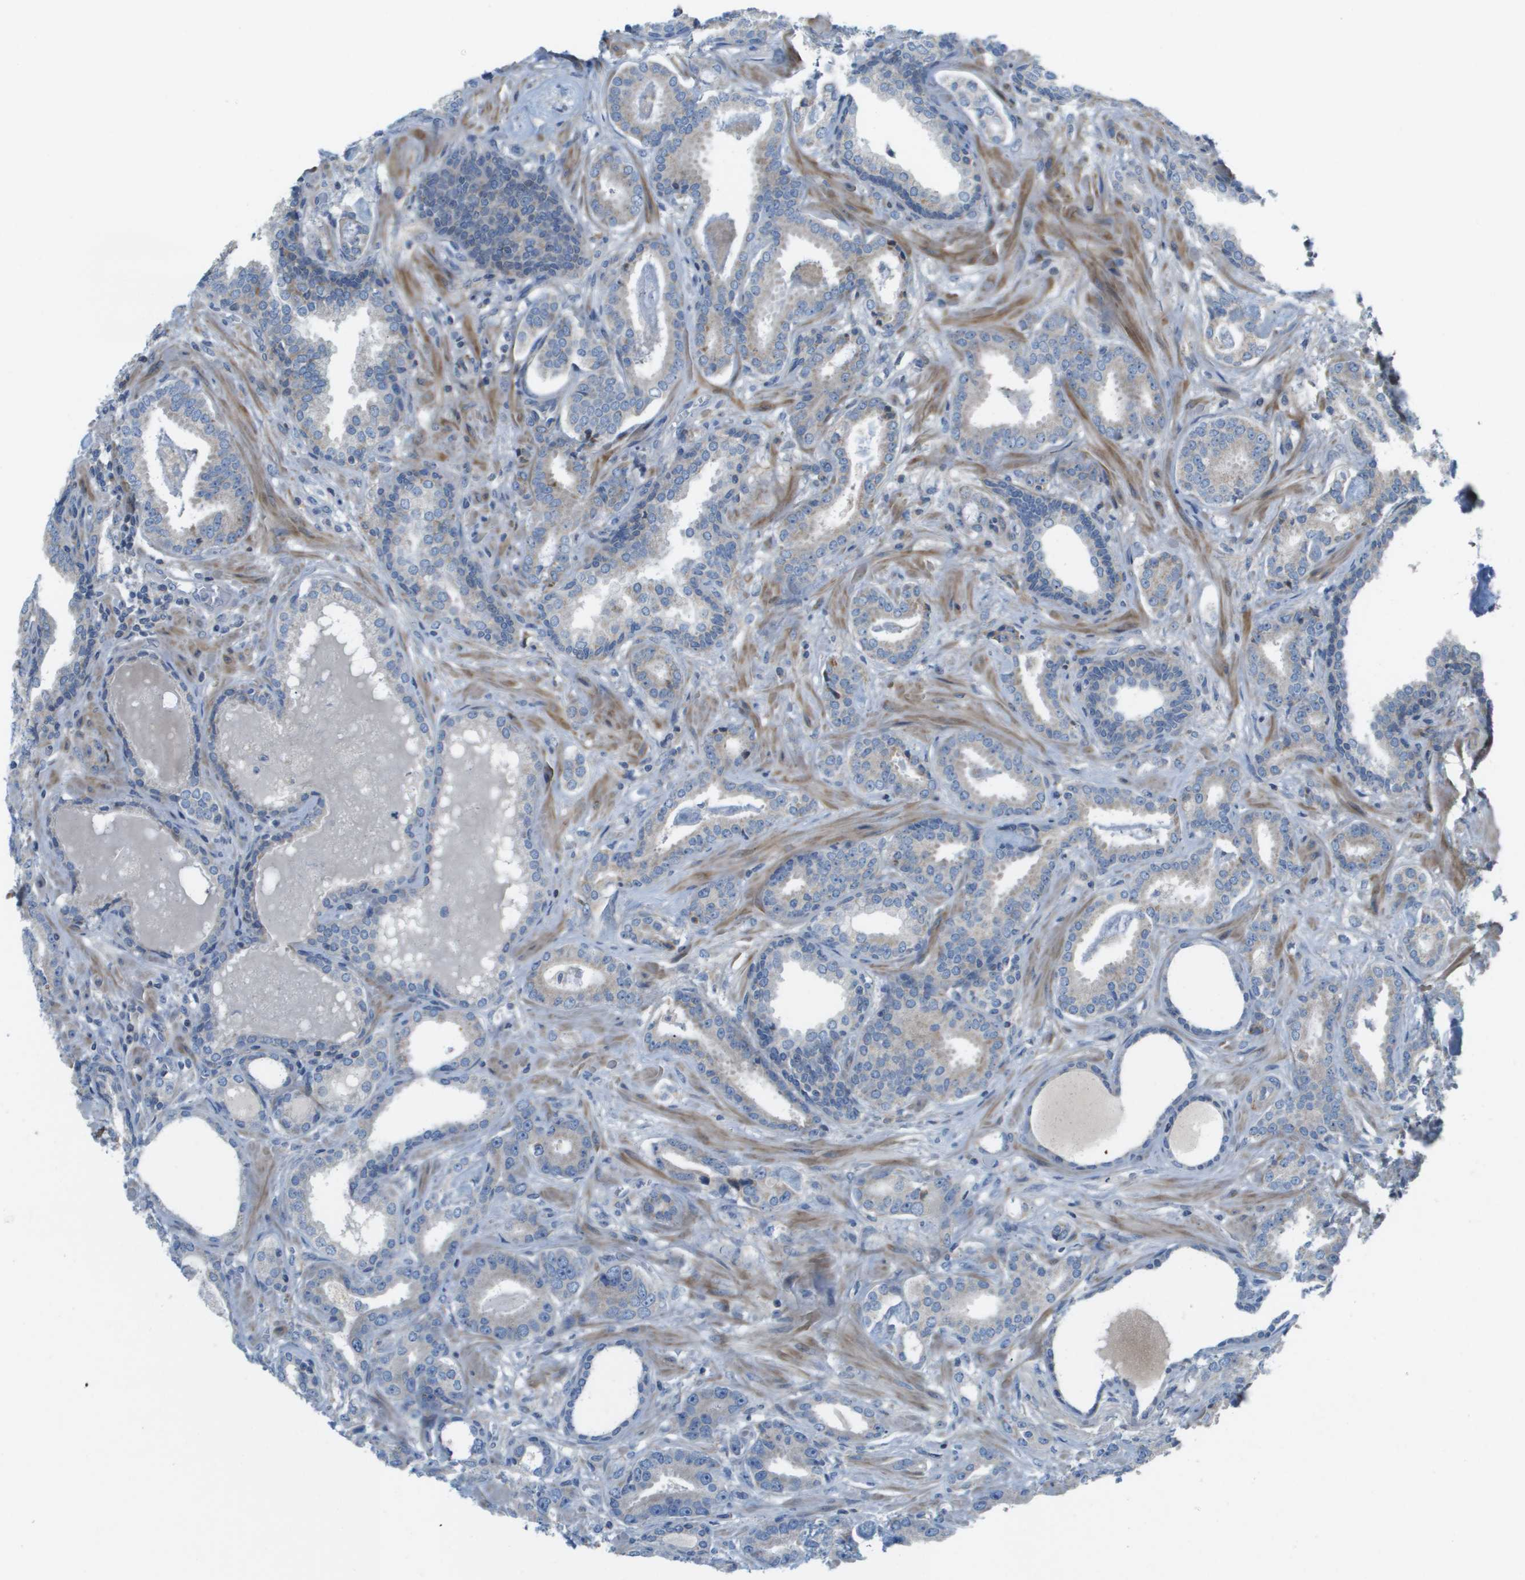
{"staining": {"intensity": "negative", "quantity": "none", "location": "none"}, "tissue": "prostate cancer", "cell_type": "Tumor cells", "image_type": "cancer", "snomed": [{"axis": "morphology", "description": "Adenocarcinoma, Low grade"}, {"axis": "topography", "description": "Prostate"}], "caption": "Prostate cancer was stained to show a protein in brown. There is no significant expression in tumor cells.", "gene": "GALNT6", "patient": {"sex": "male", "age": 53}}